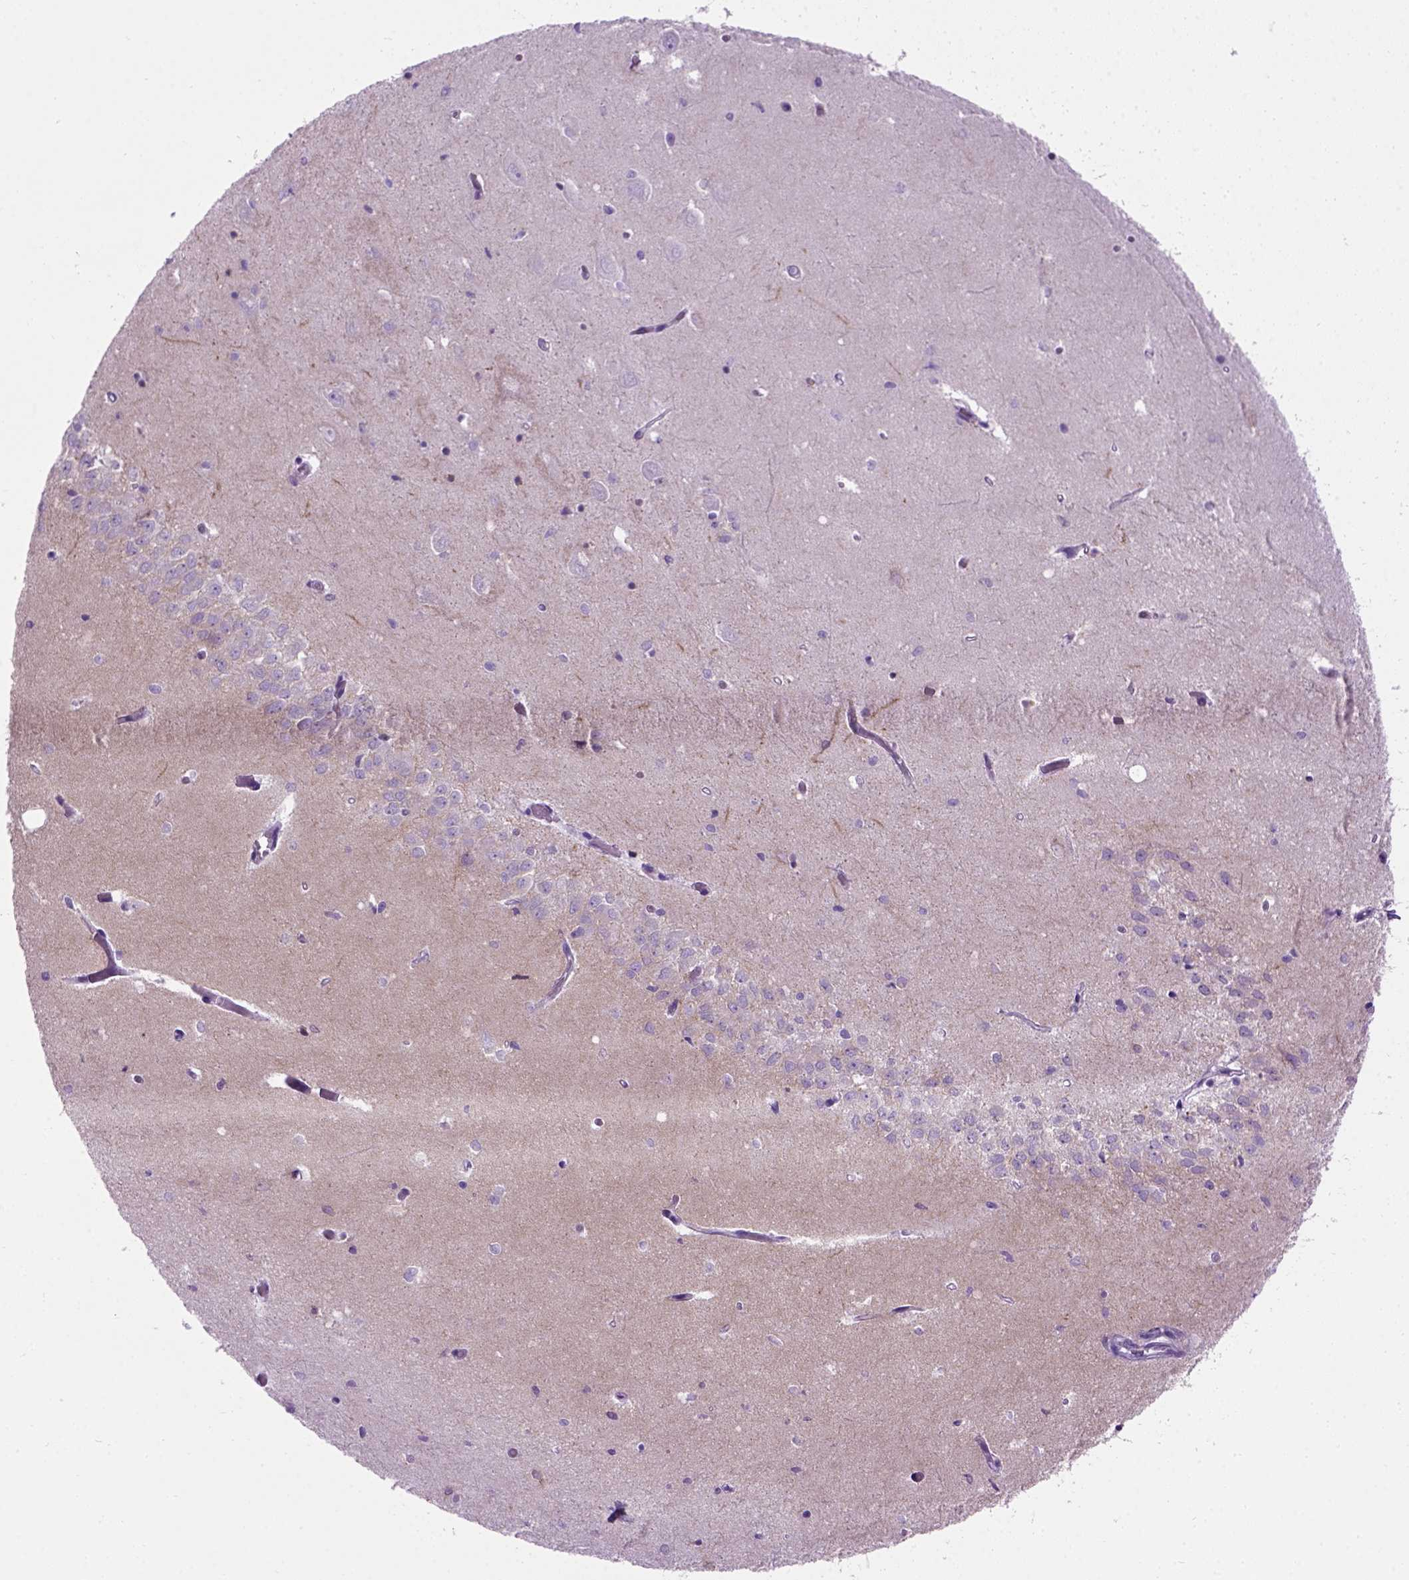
{"staining": {"intensity": "negative", "quantity": "none", "location": "none"}, "tissue": "hippocampus", "cell_type": "Glial cells", "image_type": "normal", "snomed": [{"axis": "morphology", "description": "Normal tissue, NOS"}, {"axis": "topography", "description": "Hippocampus"}], "caption": "This is an IHC histopathology image of unremarkable hippocampus. There is no staining in glial cells.", "gene": "GABRB2", "patient": {"sex": "female", "age": 64}}